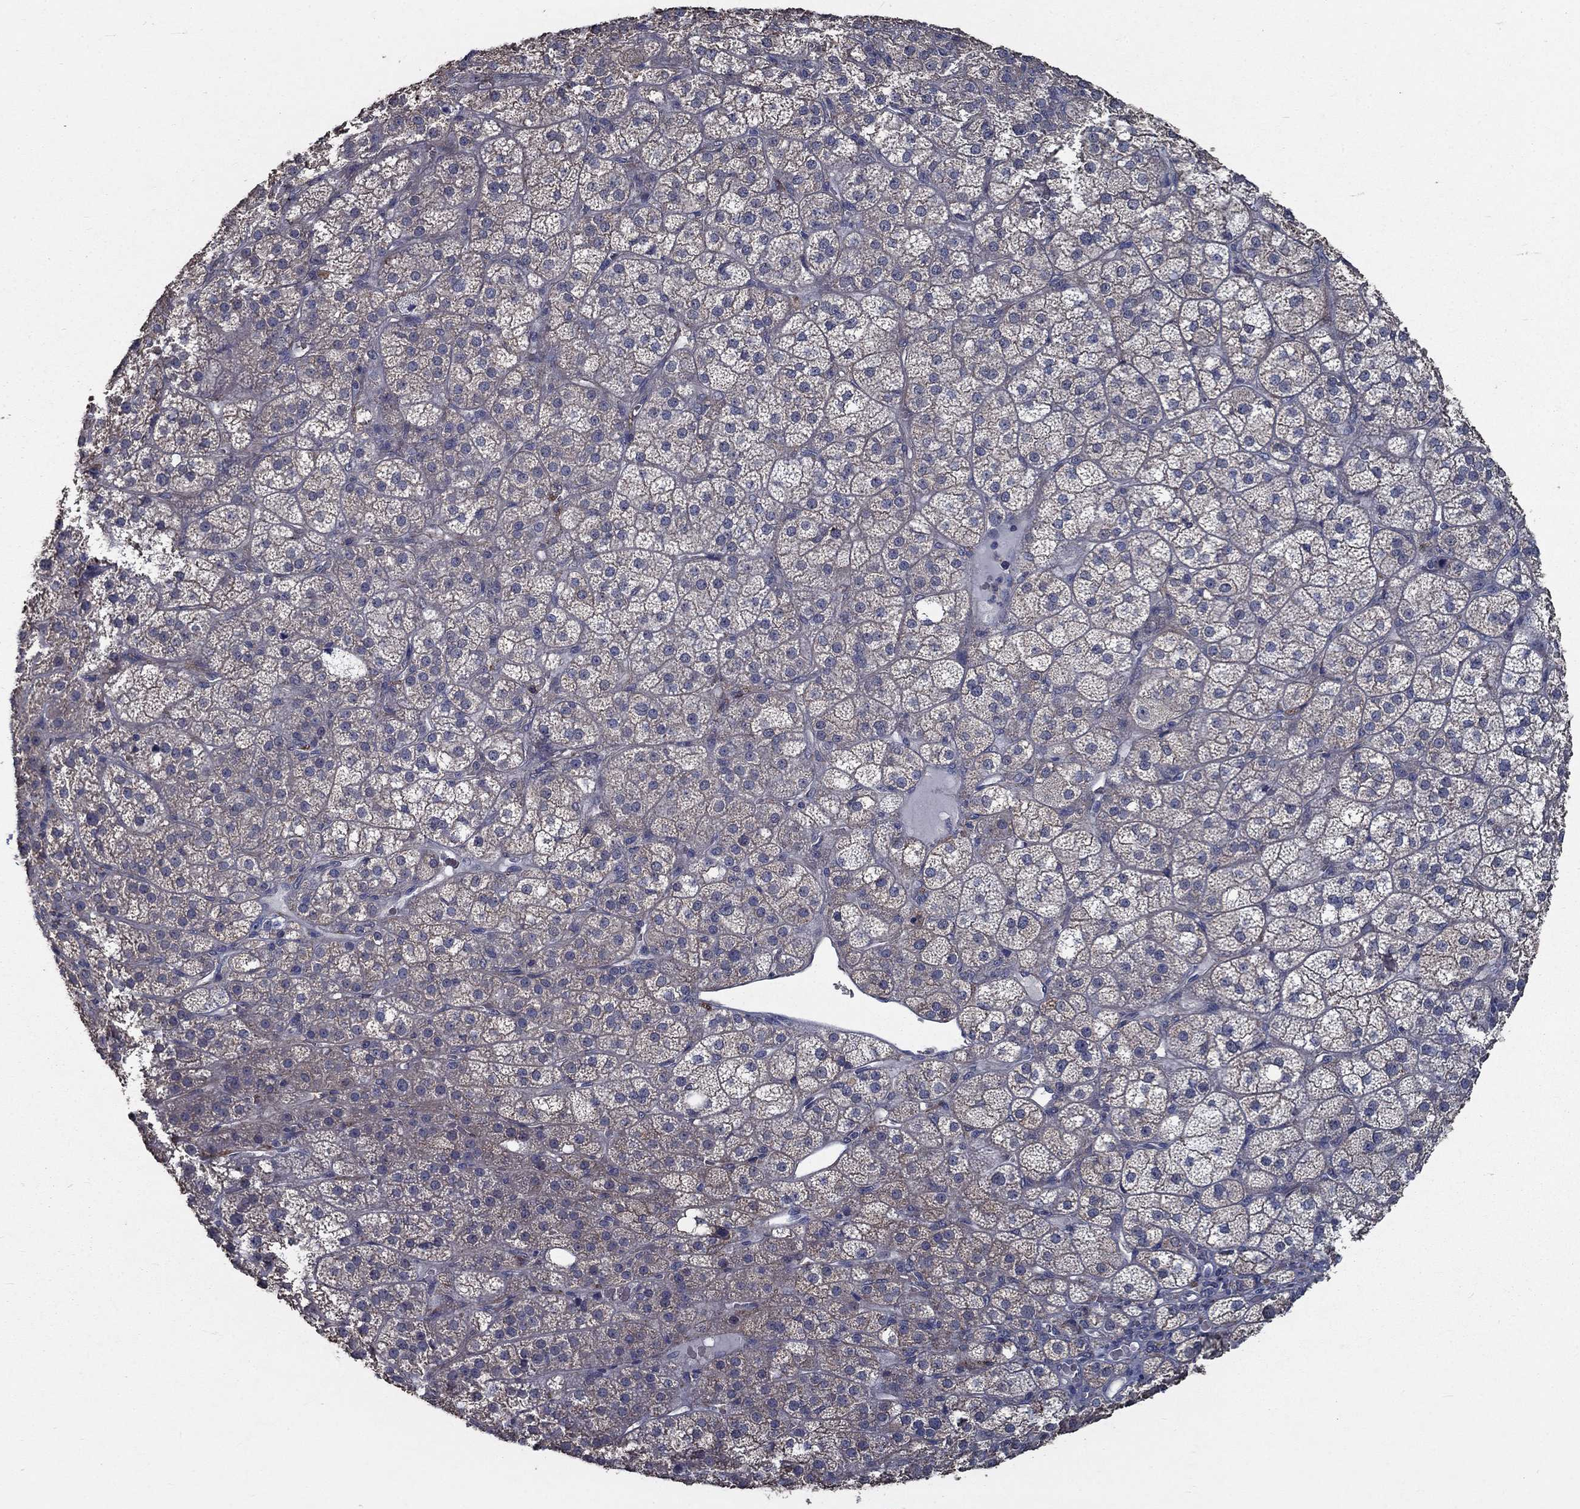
{"staining": {"intensity": "moderate", "quantity": "<25%", "location": "cytoplasmic/membranous"}, "tissue": "adrenal gland", "cell_type": "Glandular cells", "image_type": "normal", "snomed": [{"axis": "morphology", "description": "Normal tissue, NOS"}, {"axis": "topography", "description": "Adrenal gland"}], "caption": "A low amount of moderate cytoplasmic/membranous staining is present in approximately <25% of glandular cells in normal adrenal gland. (DAB (3,3'-diaminobenzidine) IHC, brown staining for protein, blue staining for nuclei).", "gene": "SLC44A1", "patient": {"sex": "female", "age": 60}}